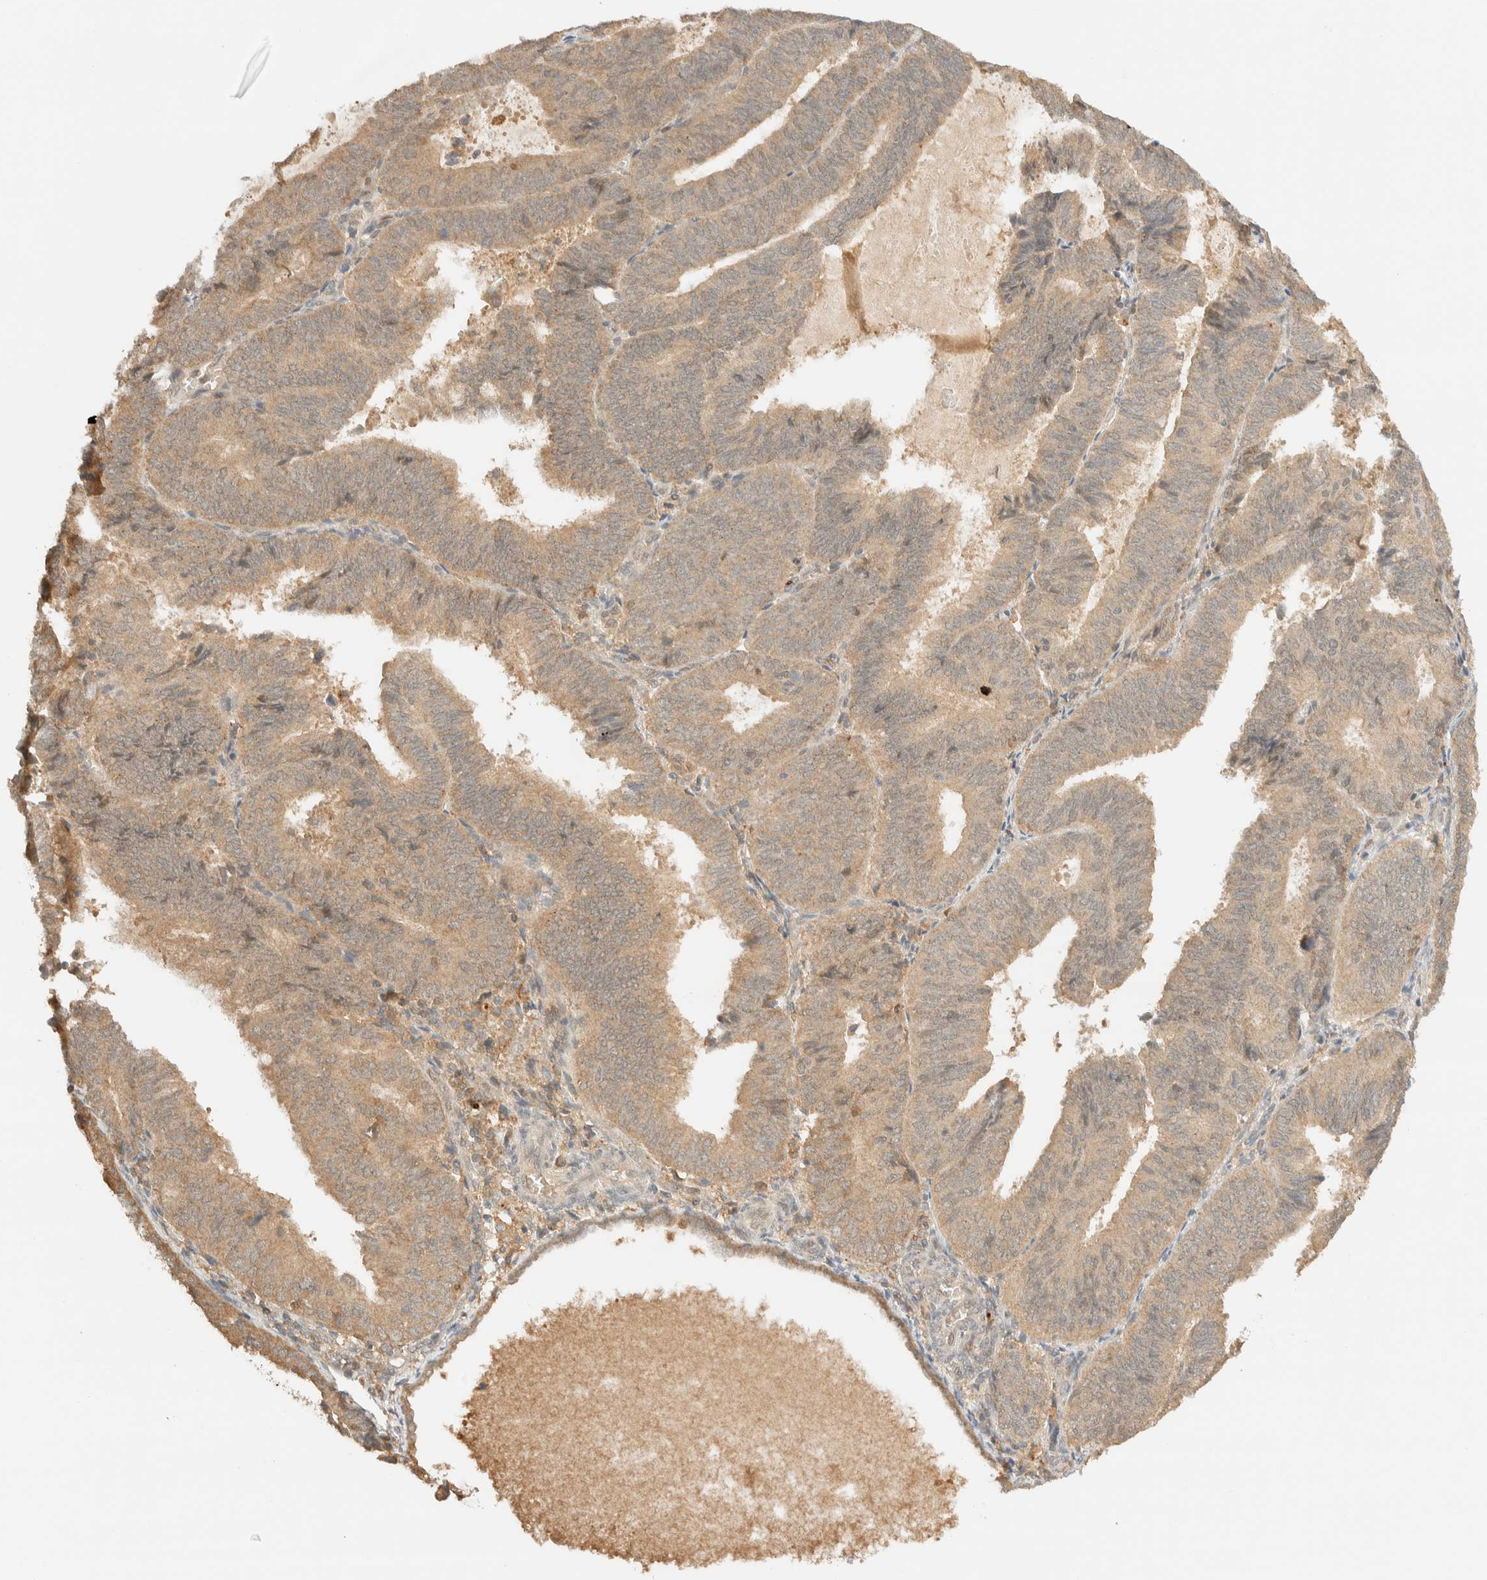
{"staining": {"intensity": "moderate", "quantity": ">75%", "location": "cytoplasmic/membranous"}, "tissue": "endometrial cancer", "cell_type": "Tumor cells", "image_type": "cancer", "snomed": [{"axis": "morphology", "description": "Adenocarcinoma, NOS"}, {"axis": "topography", "description": "Endometrium"}], "caption": "An image showing moderate cytoplasmic/membranous positivity in approximately >75% of tumor cells in endometrial cancer, as visualized by brown immunohistochemical staining.", "gene": "ZBTB34", "patient": {"sex": "female", "age": 81}}